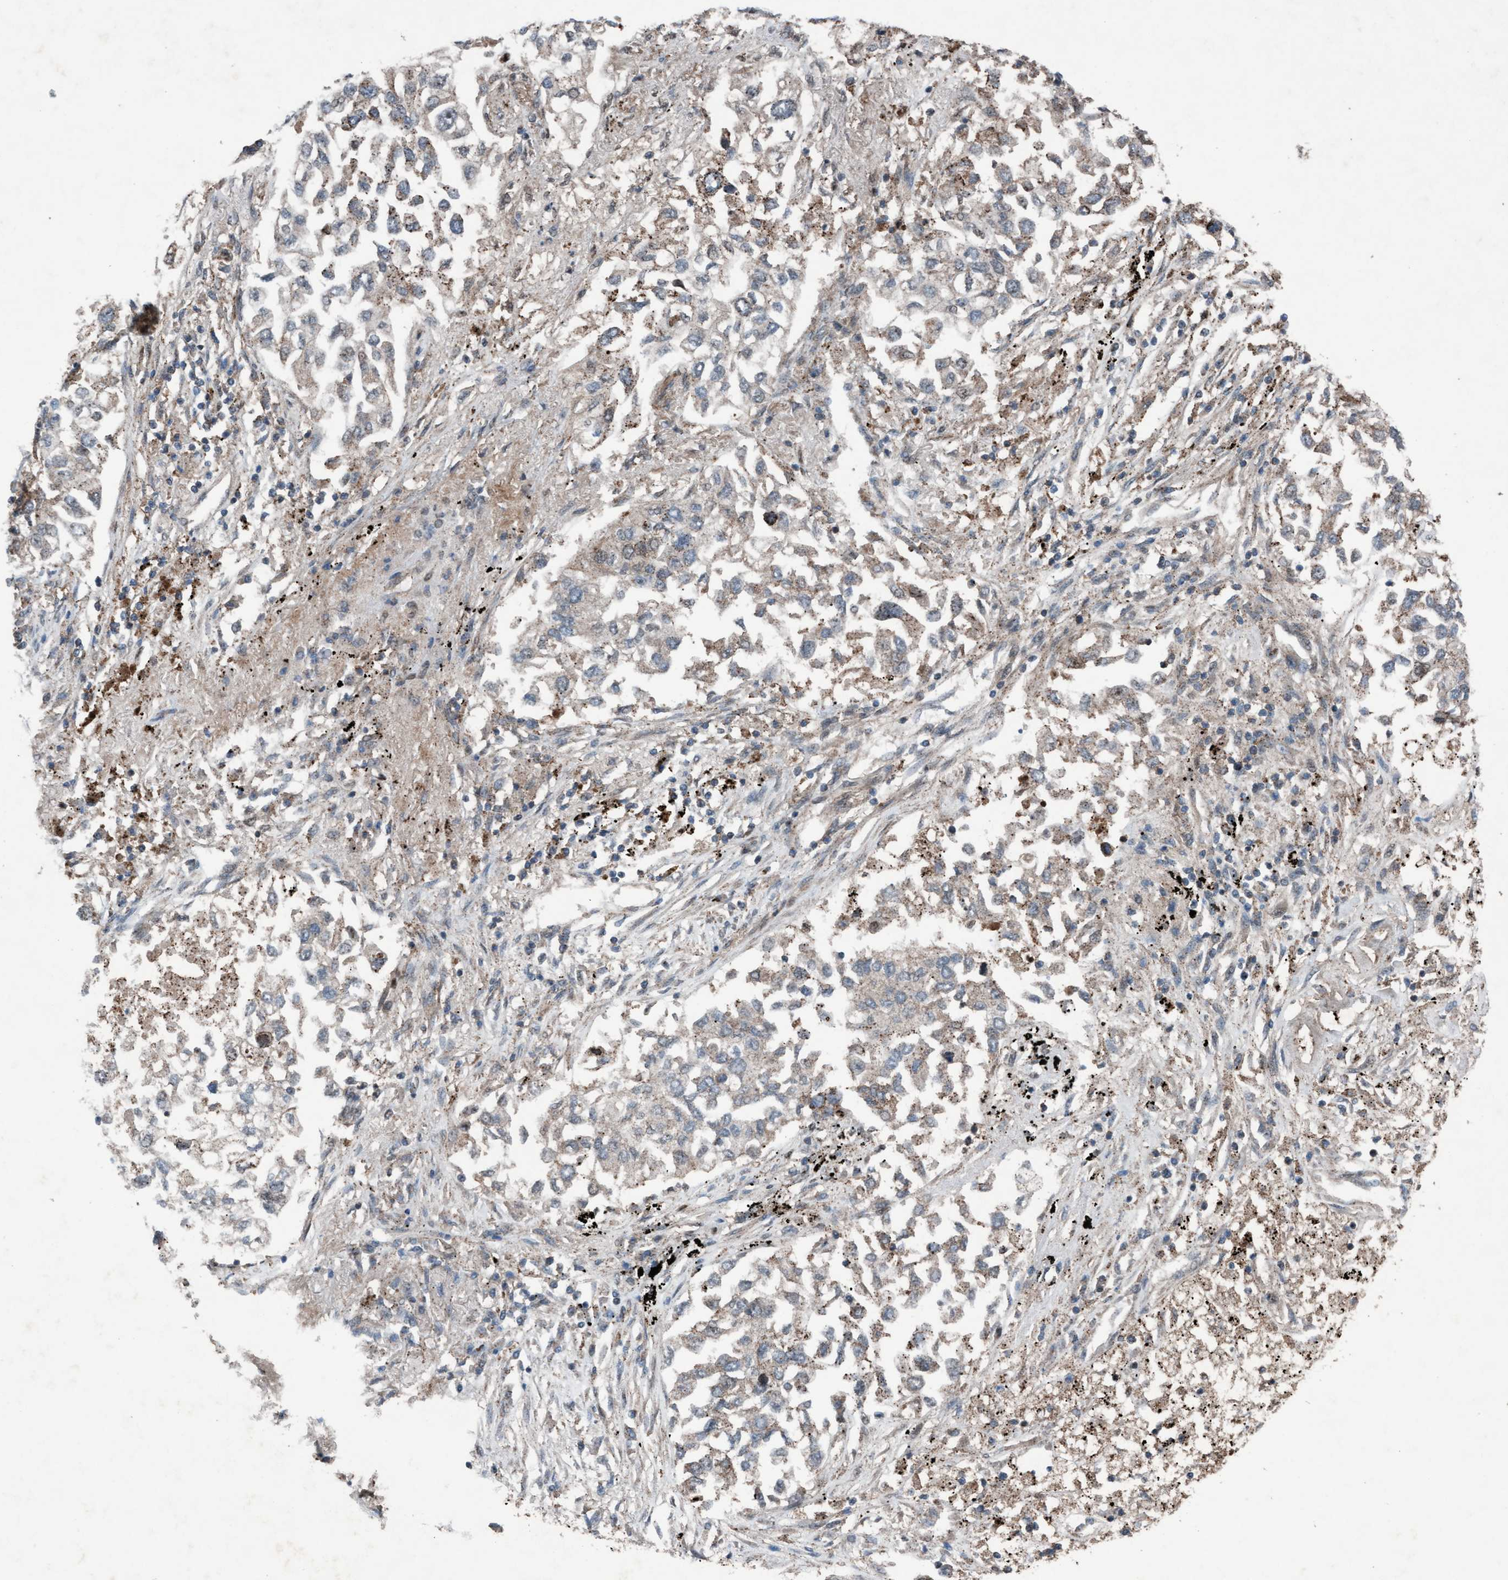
{"staining": {"intensity": "weak", "quantity": "25%-75%", "location": "cytoplasmic/membranous"}, "tissue": "lung cancer", "cell_type": "Tumor cells", "image_type": "cancer", "snomed": [{"axis": "morphology", "description": "Inflammation, NOS"}, {"axis": "morphology", "description": "Adenocarcinoma, NOS"}, {"axis": "topography", "description": "Lung"}], "caption": "Immunohistochemistry image of neoplastic tissue: human lung cancer stained using immunohistochemistry exhibits low levels of weak protein expression localized specifically in the cytoplasmic/membranous of tumor cells, appearing as a cytoplasmic/membranous brown color.", "gene": "PLXNB2", "patient": {"sex": "male", "age": 63}}